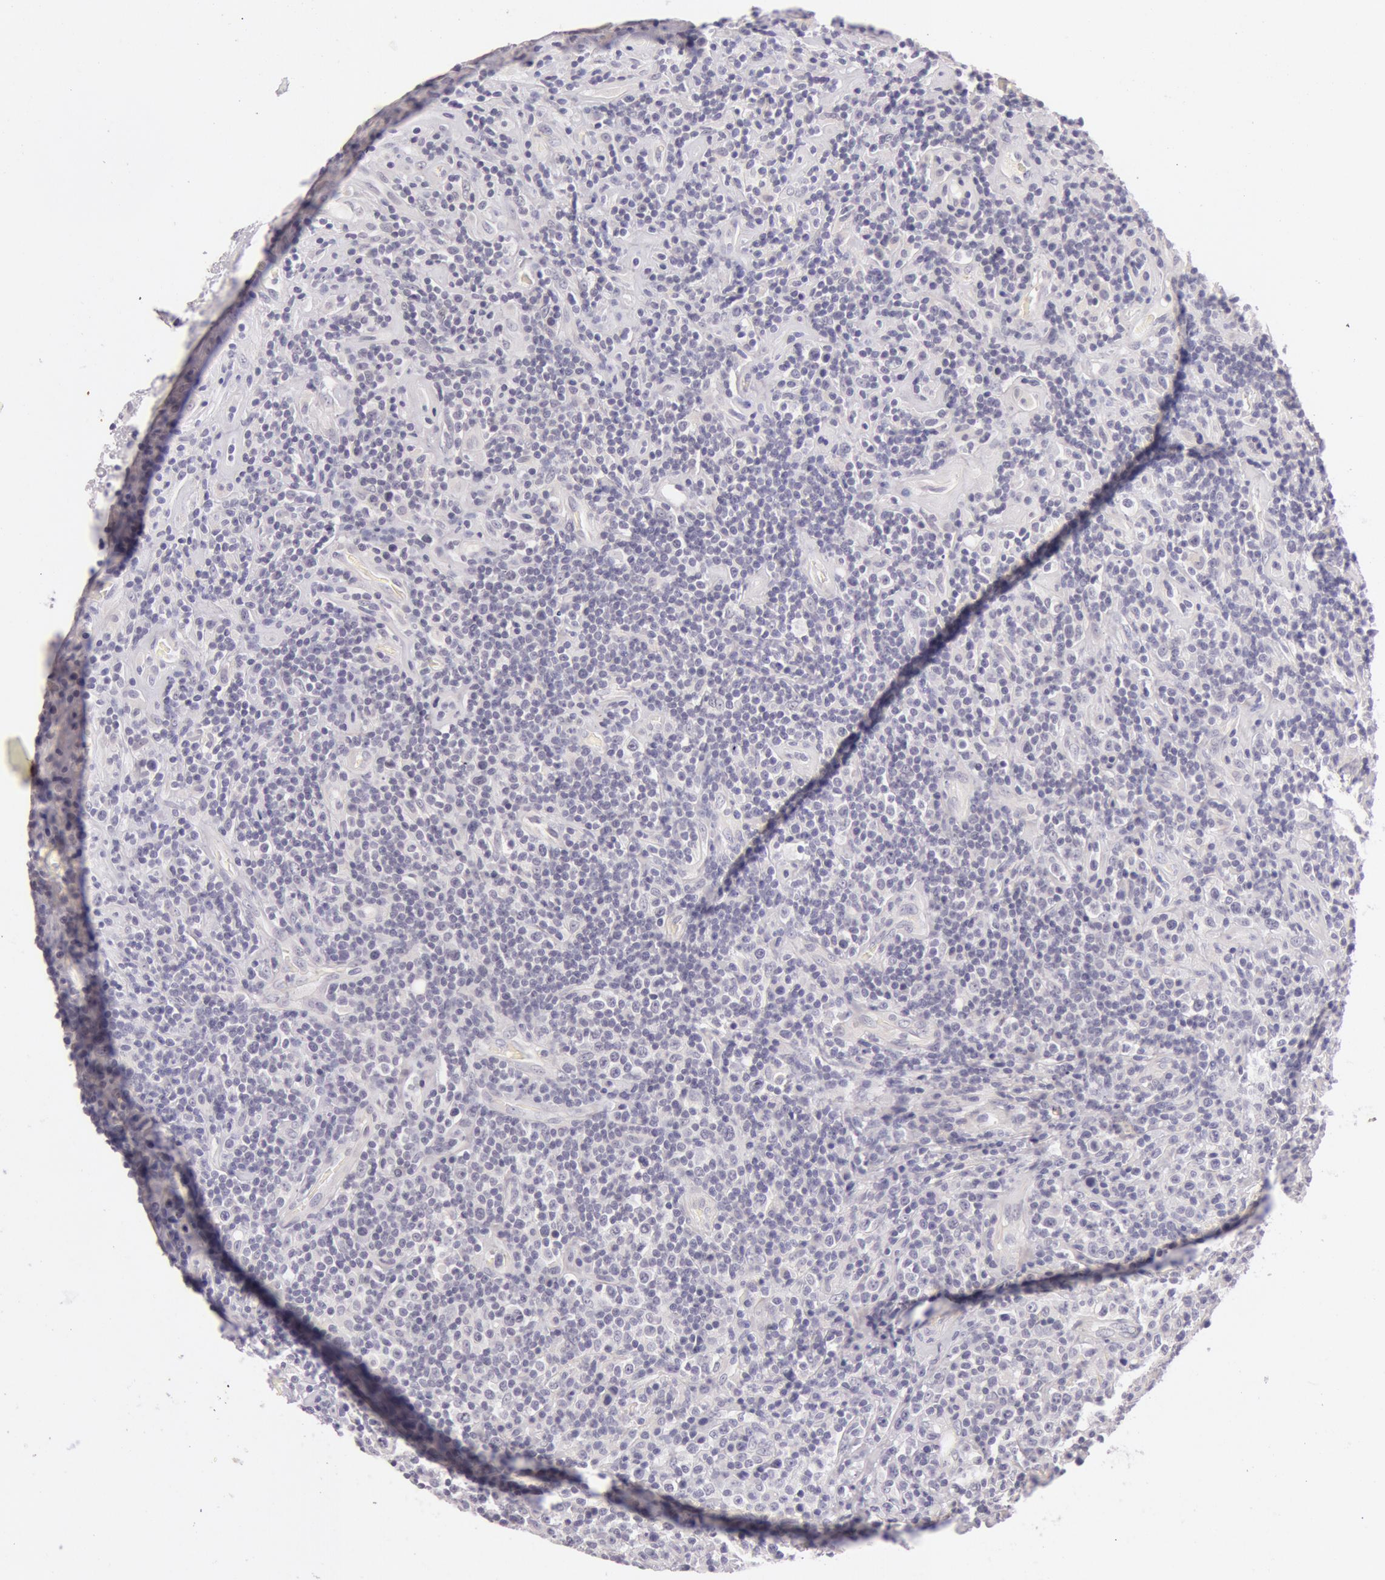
{"staining": {"intensity": "negative", "quantity": "none", "location": "none"}, "tissue": "lymphoma", "cell_type": "Tumor cells", "image_type": "cancer", "snomed": [{"axis": "morphology", "description": "Hodgkin's disease, NOS"}, {"axis": "topography", "description": "Lymph node"}], "caption": "DAB immunohistochemical staining of lymphoma demonstrates no significant positivity in tumor cells.", "gene": "RBMY1F", "patient": {"sex": "male", "age": 46}}